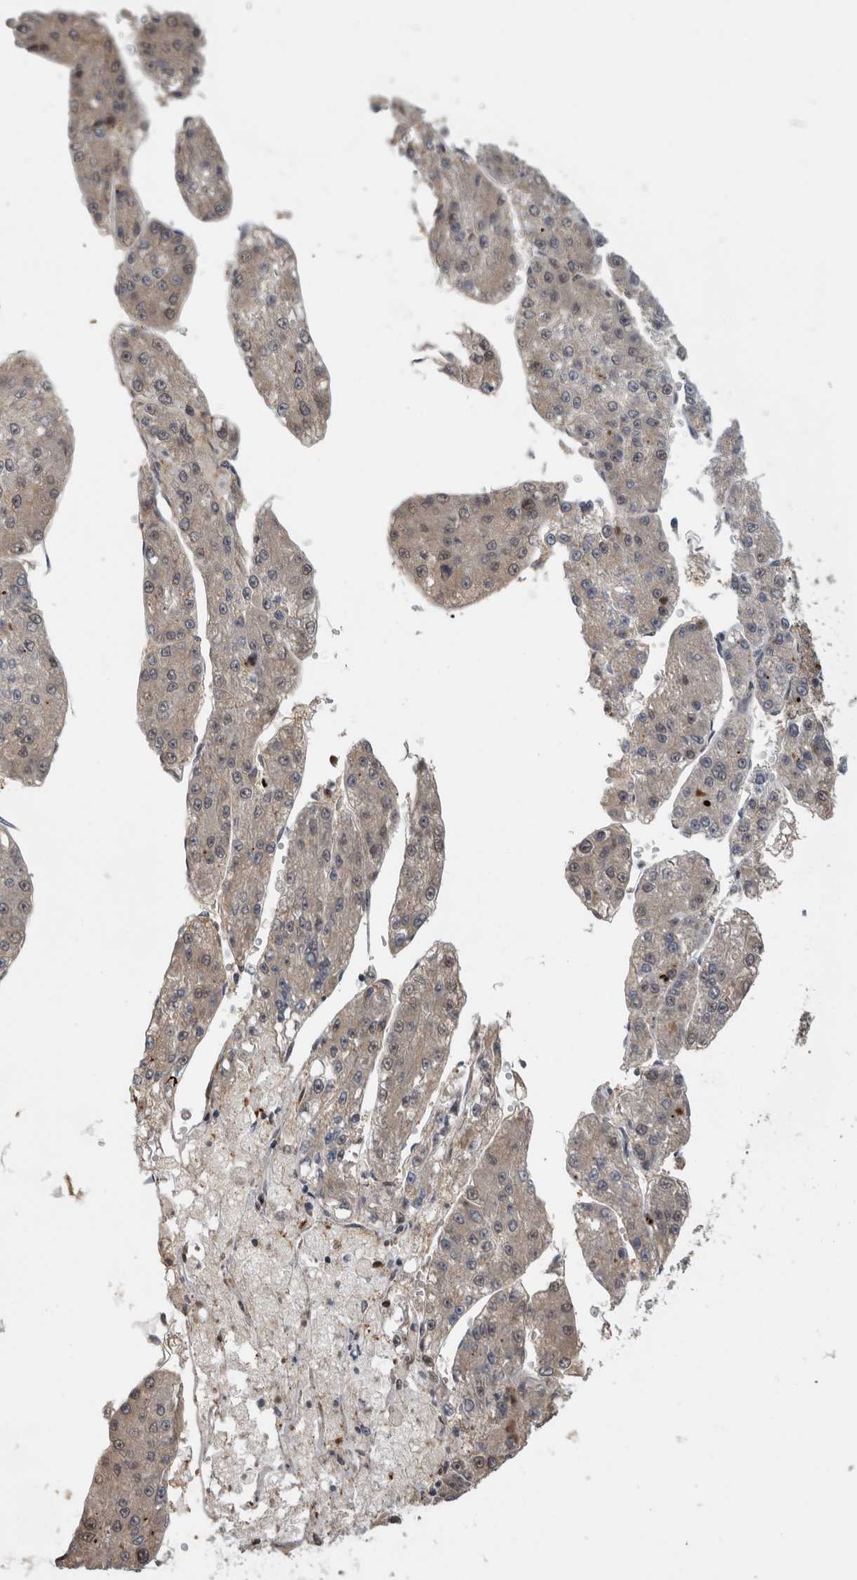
{"staining": {"intensity": "weak", "quantity": "<25%", "location": "cytoplasmic/membranous"}, "tissue": "liver cancer", "cell_type": "Tumor cells", "image_type": "cancer", "snomed": [{"axis": "morphology", "description": "Carcinoma, Hepatocellular, NOS"}, {"axis": "topography", "description": "Liver"}], "caption": "Immunohistochemistry (IHC) image of human liver hepatocellular carcinoma stained for a protein (brown), which demonstrates no expression in tumor cells.", "gene": "USH1G", "patient": {"sex": "female", "age": 73}}